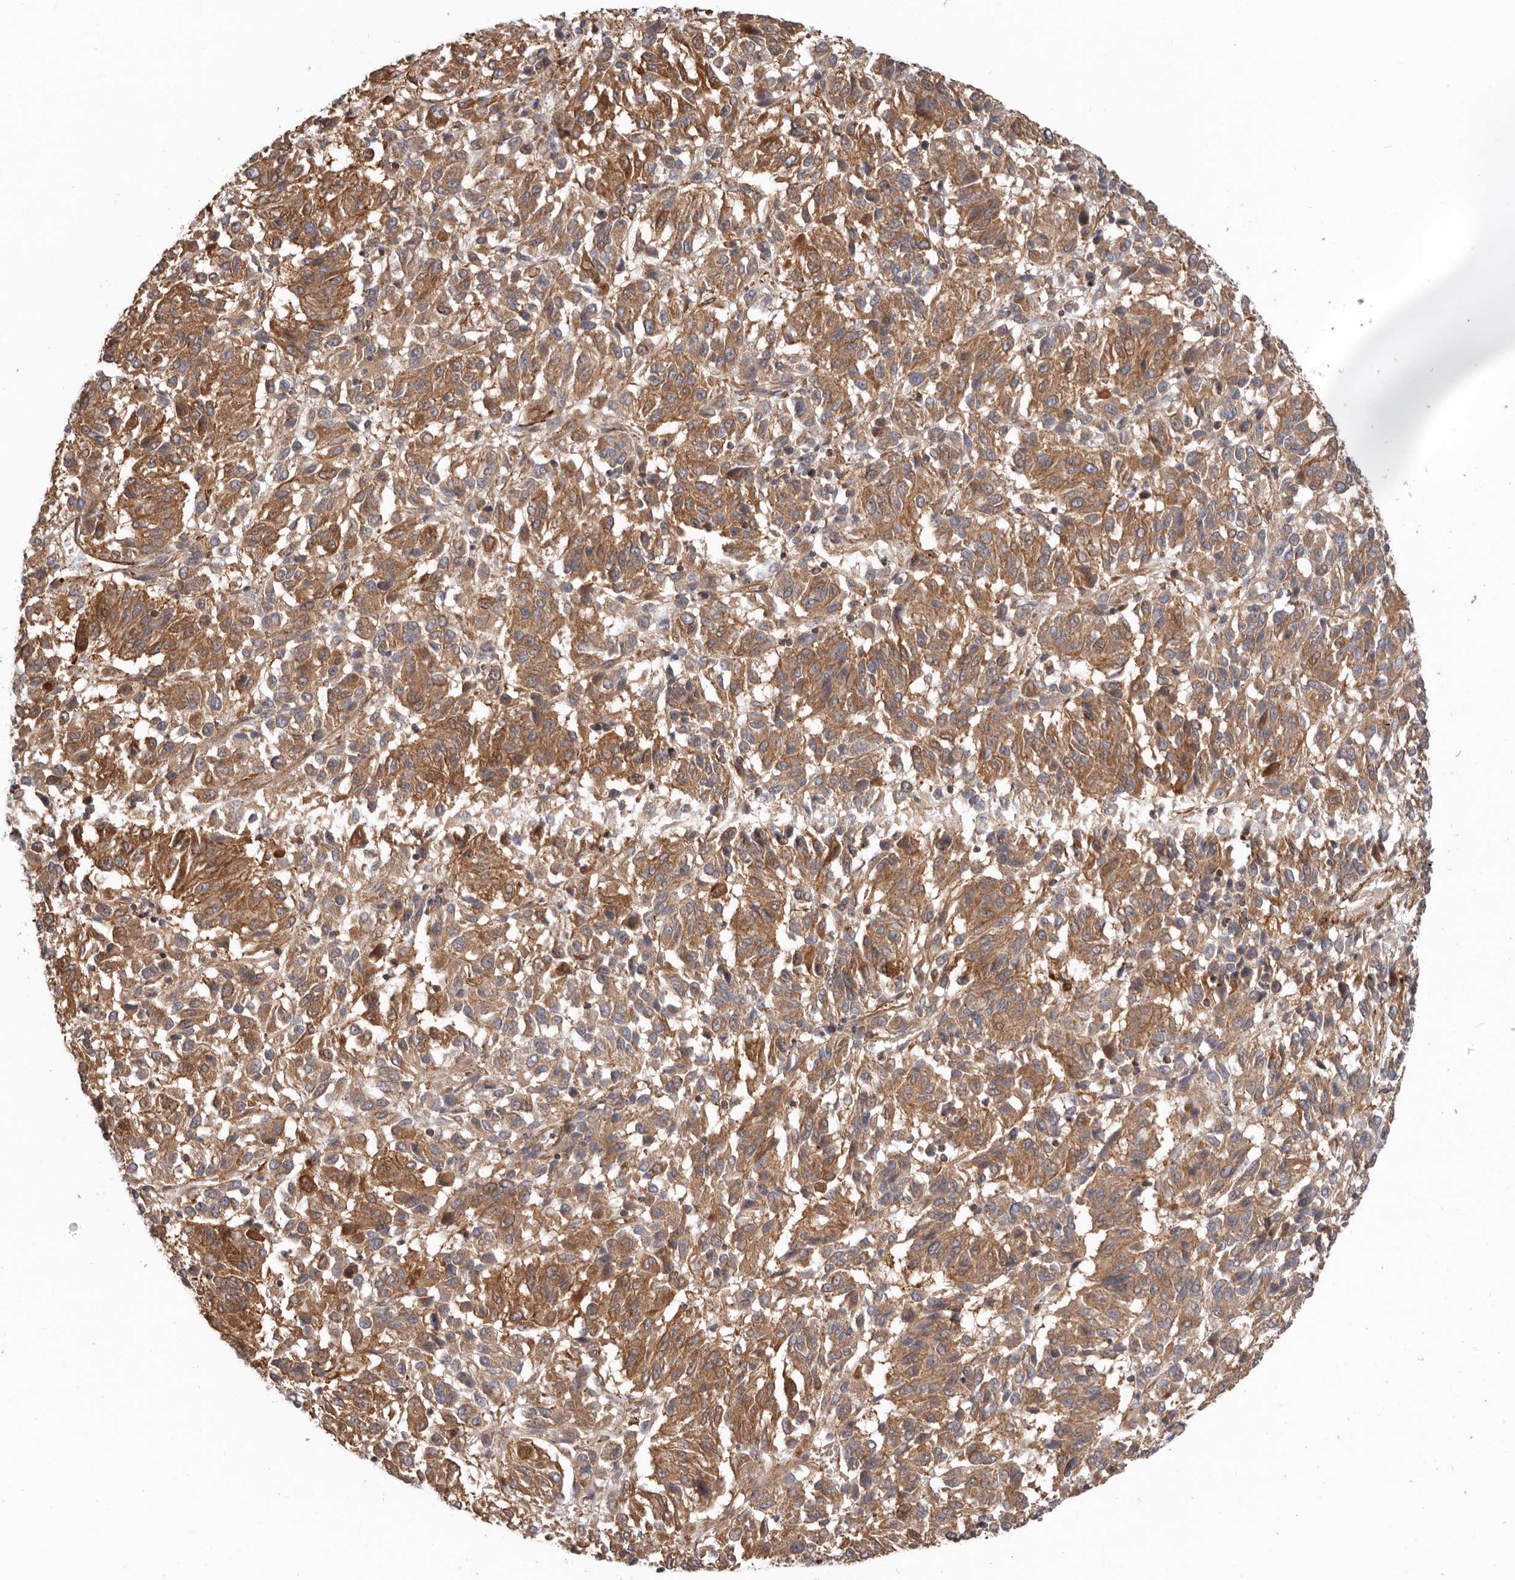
{"staining": {"intensity": "moderate", "quantity": ">75%", "location": "cytoplasmic/membranous"}, "tissue": "melanoma", "cell_type": "Tumor cells", "image_type": "cancer", "snomed": [{"axis": "morphology", "description": "Malignant melanoma, NOS"}, {"axis": "topography", "description": "Skin"}], "caption": "Tumor cells demonstrate medium levels of moderate cytoplasmic/membranous expression in about >75% of cells in melanoma. (Brightfield microscopy of DAB IHC at high magnification).", "gene": "TMC7", "patient": {"sex": "female", "age": 82}}